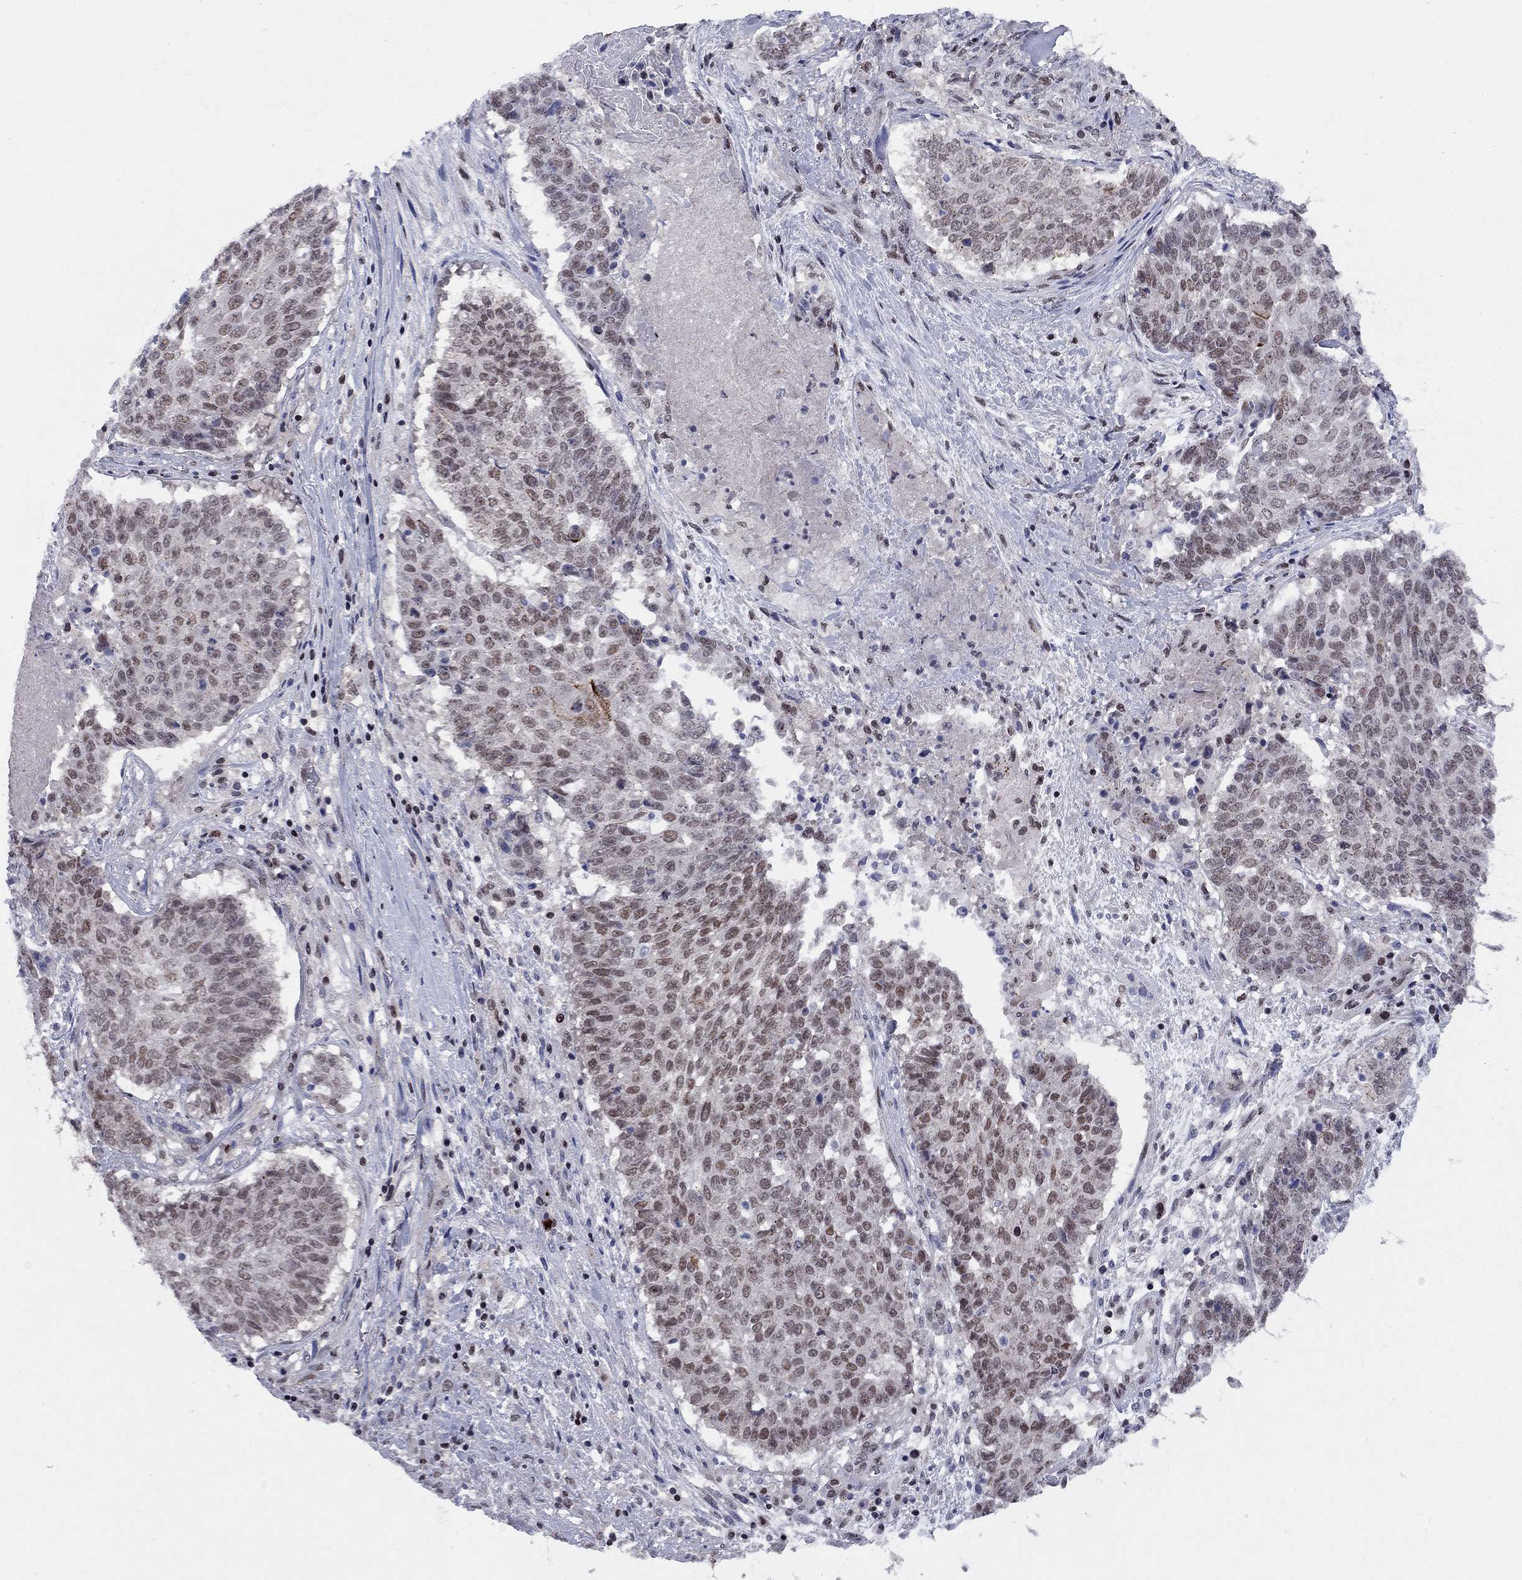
{"staining": {"intensity": "moderate", "quantity": "<25%", "location": "nuclear"}, "tissue": "lung cancer", "cell_type": "Tumor cells", "image_type": "cancer", "snomed": [{"axis": "morphology", "description": "Squamous cell carcinoma, NOS"}, {"axis": "topography", "description": "Lung"}], "caption": "Protein staining reveals moderate nuclear positivity in about <25% of tumor cells in lung cancer. The staining is performed using DAB brown chromogen to label protein expression. The nuclei are counter-stained blue using hematoxylin.", "gene": "TAF9", "patient": {"sex": "male", "age": 64}}